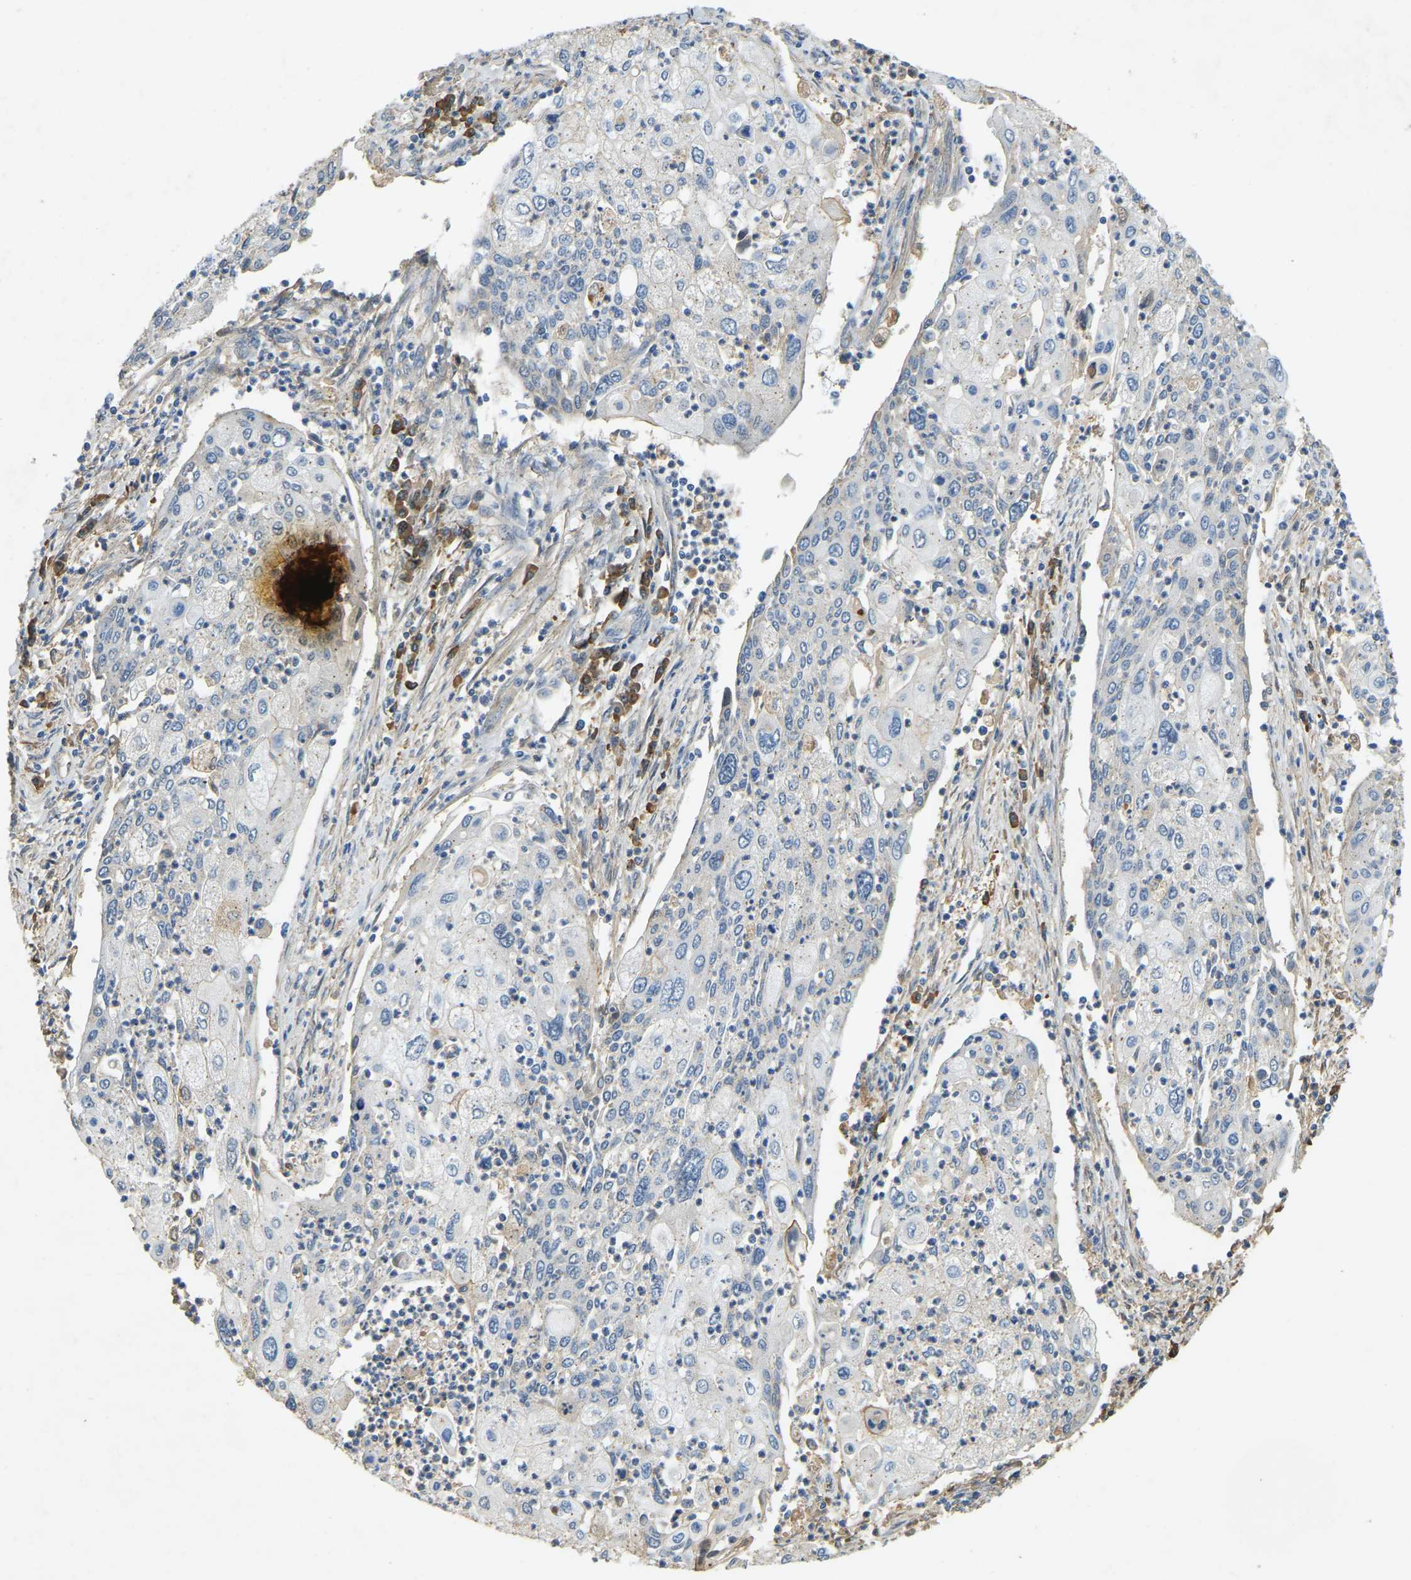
{"staining": {"intensity": "negative", "quantity": "none", "location": "none"}, "tissue": "cervical cancer", "cell_type": "Tumor cells", "image_type": "cancer", "snomed": [{"axis": "morphology", "description": "Squamous cell carcinoma, NOS"}, {"axis": "topography", "description": "Cervix"}], "caption": "Immunohistochemistry (IHC) micrograph of human cervical squamous cell carcinoma stained for a protein (brown), which displays no expression in tumor cells.", "gene": "CFLAR", "patient": {"sex": "female", "age": 40}}